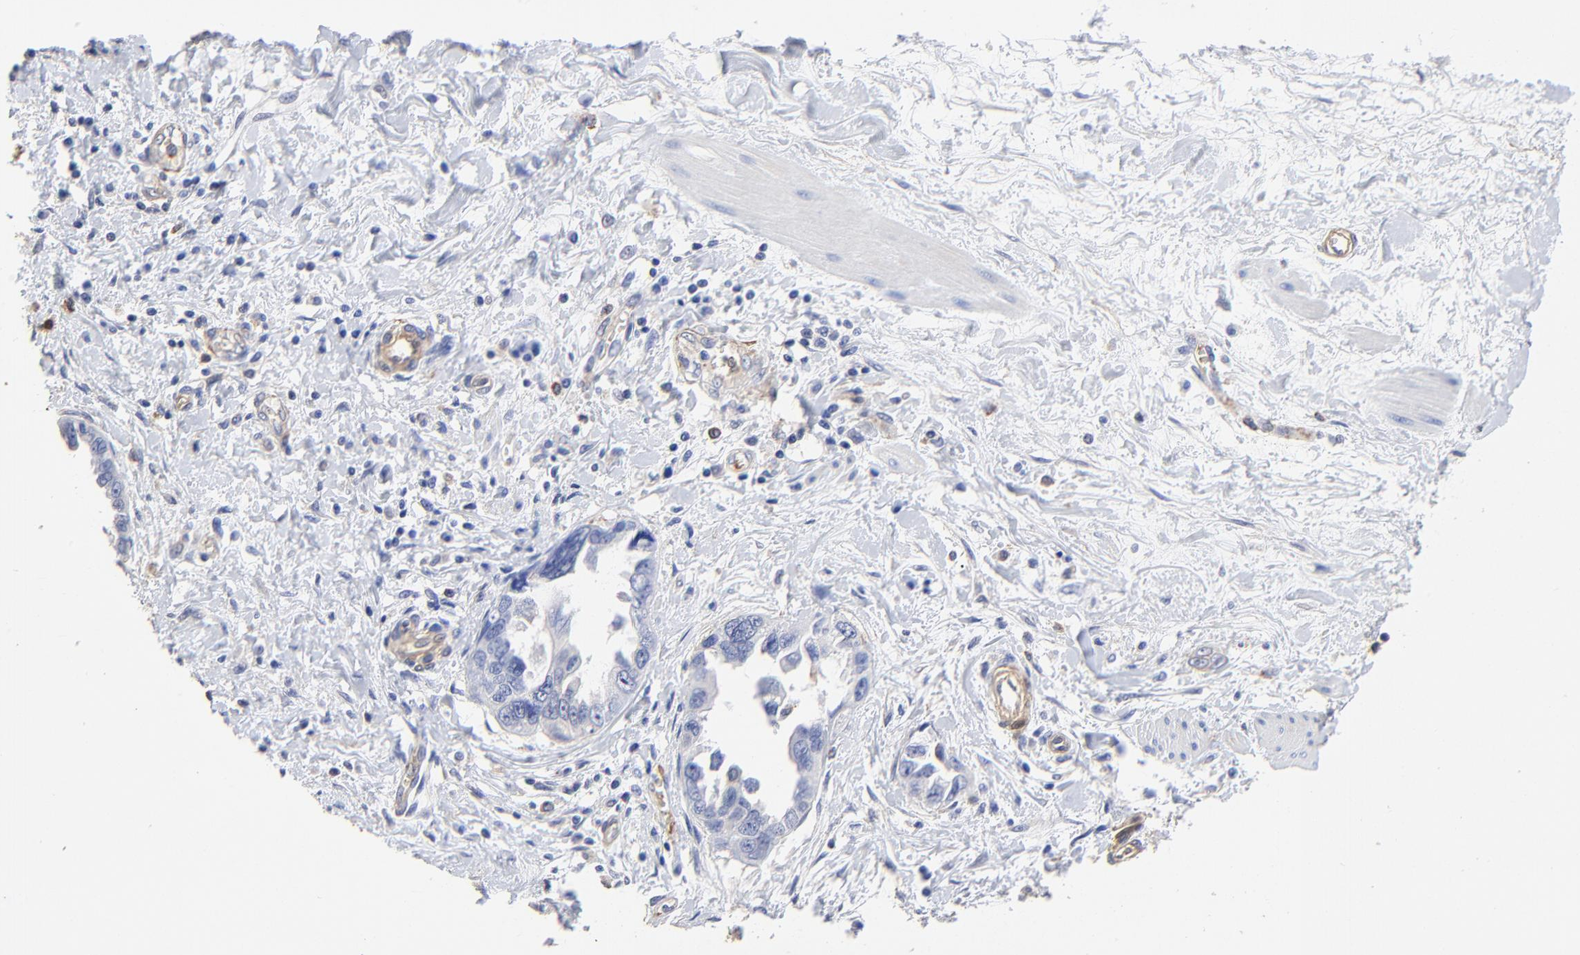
{"staining": {"intensity": "negative", "quantity": "none", "location": "none"}, "tissue": "ovarian cancer", "cell_type": "Tumor cells", "image_type": "cancer", "snomed": [{"axis": "morphology", "description": "Cystadenocarcinoma, serous, NOS"}, {"axis": "topography", "description": "Ovary"}], "caption": "The image exhibits no staining of tumor cells in serous cystadenocarcinoma (ovarian).", "gene": "TAGLN2", "patient": {"sex": "female", "age": 63}}